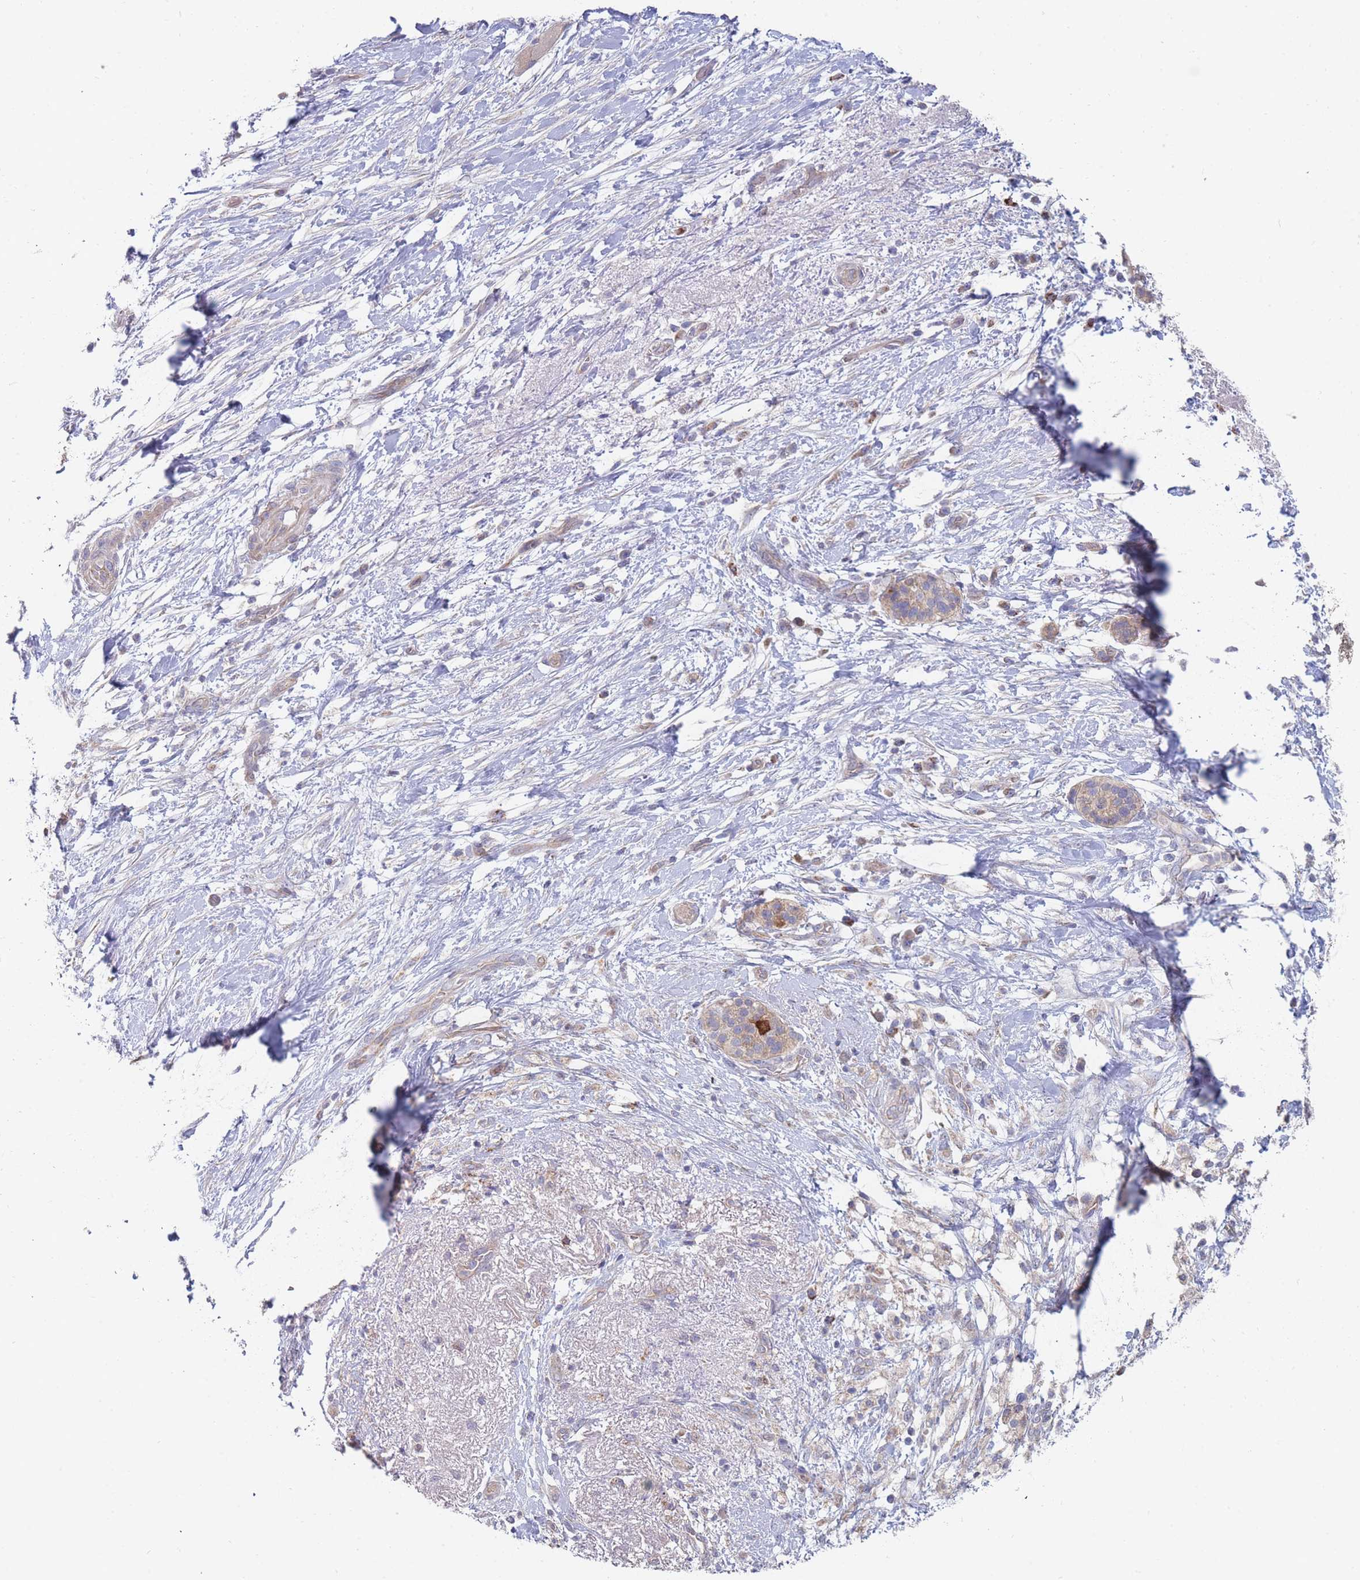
{"staining": {"intensity": "weak", "quantity": "<25%", "location": "cytoplasmic/membranous"}, "tissue": "pancreatic cancer", "cell_type": "Tumor cells", "image_type": "cancer", "snomed": [{"axis": "morphology", "description": "Adenocarcinoma, NOS"}, {"axis": "topography", "description": "Pancreas"}], "caption": "DAB (3,3'-diaminobenzidine) immunohistochemical staining of pancreatic adenocarcinoma reveals no significant positivity in tumor cells. The staining is performed using DAB brown chromogen with nuclei counter-stained in using hematoxylin.", "gene": "NUB1", "patient": {"sex": "female", "age": 72}}